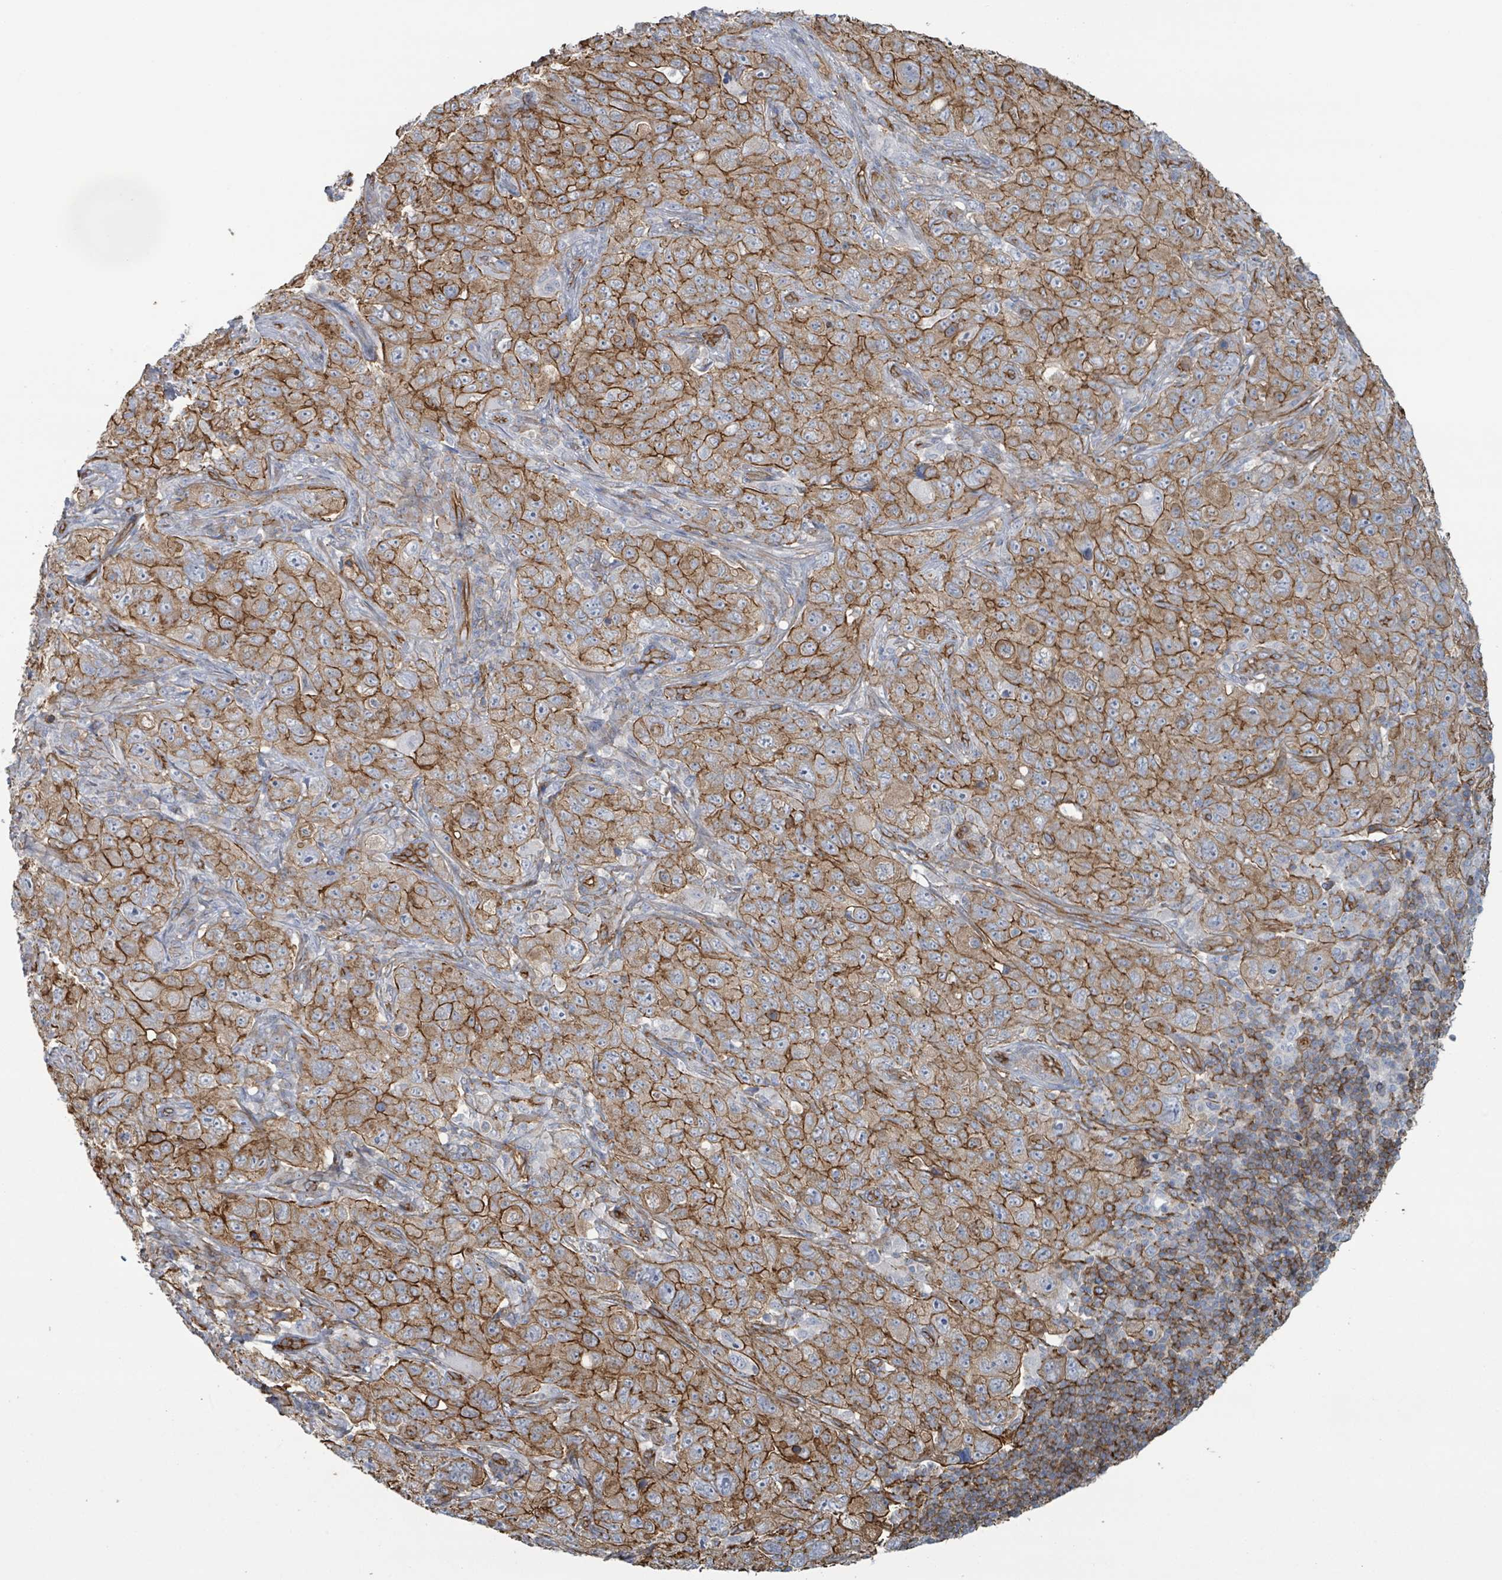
{"staining": {"intensity": "moderate", "quantity": ">75%", "location": "cytoplasmic/membranous"}, "tissue": "pancreatic cancer", "cell_type": "Tumor cells", "image_type": "cancer", "snomed": [{"axis": "morphology", "description": "Adenocarcinoma, NOS"}, {"axis": "topography", "description": "Pancreas"}], "caption": "Protein analysis of adenocarcinoma (pancreatic) tissue demonstrates moderate cytoplasmic/membranous staining in about >75% of tumor cells.", "gene": "LDOC1", "patient": {"sex": "male", "age": 68}}